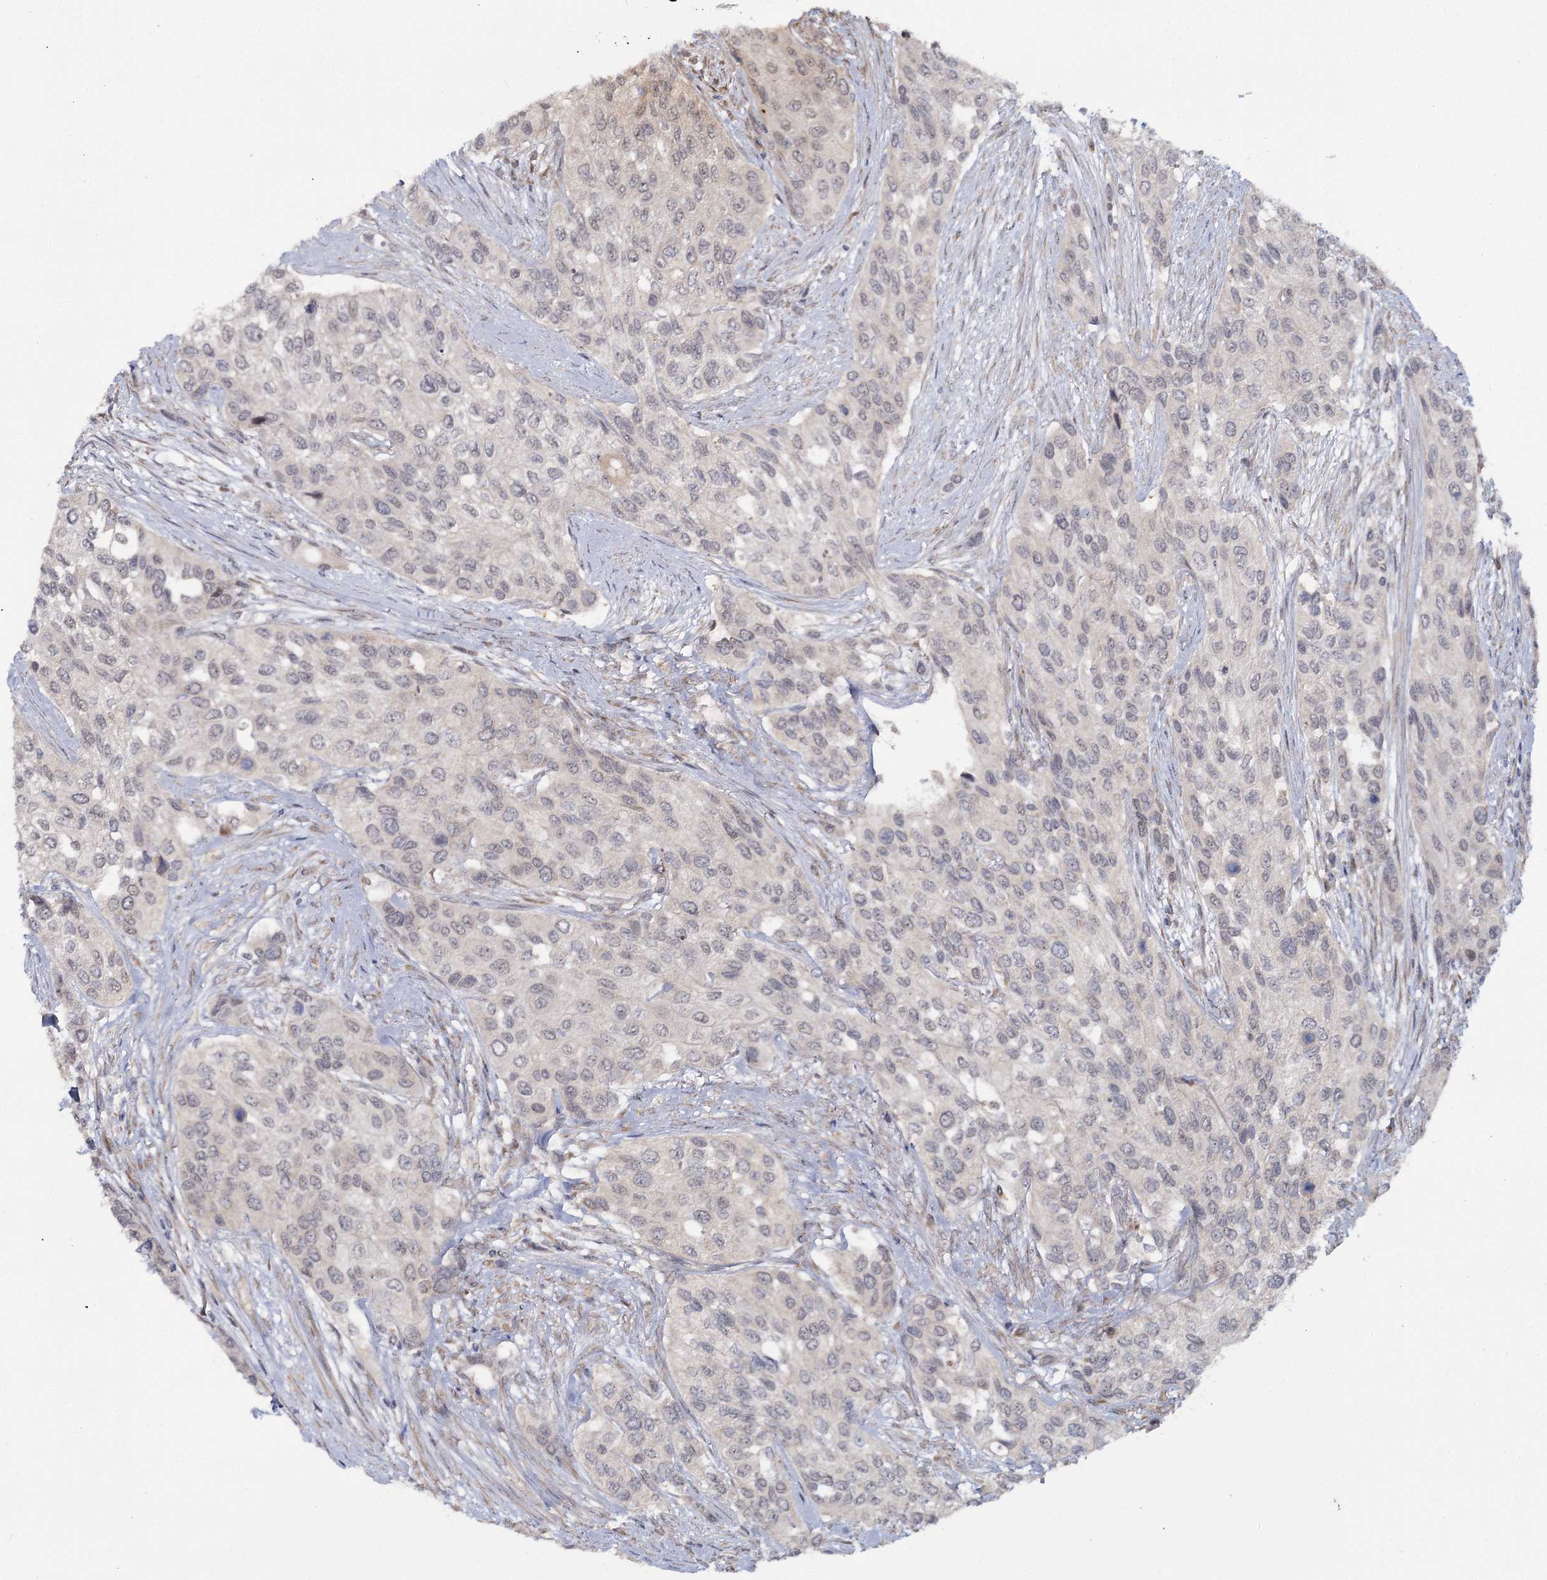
{"staining": {"intensity": "negative", "quantity": "none", "location": "none"}, "tissue": "urothelial cancer", "cell_type": "Tumor cells", "image_type": "cancer", "snomed": [{"axis": "morphology", "description": "Normal tissue, NOS"}, {"axis": "morphology", "description": "Urothelial carcinoma, High grade"}, {"axis": "topography", "description": "Vascular tissue"}, {"axis": "topography", "description": "Urinary bladder"}], "caption": "Urothelial cancer was stained to show a protein in brown. There is no significant expression in tumor cells.", "gene": "TBC1D9B", "patient": {"sex": "female", "age": 56}}